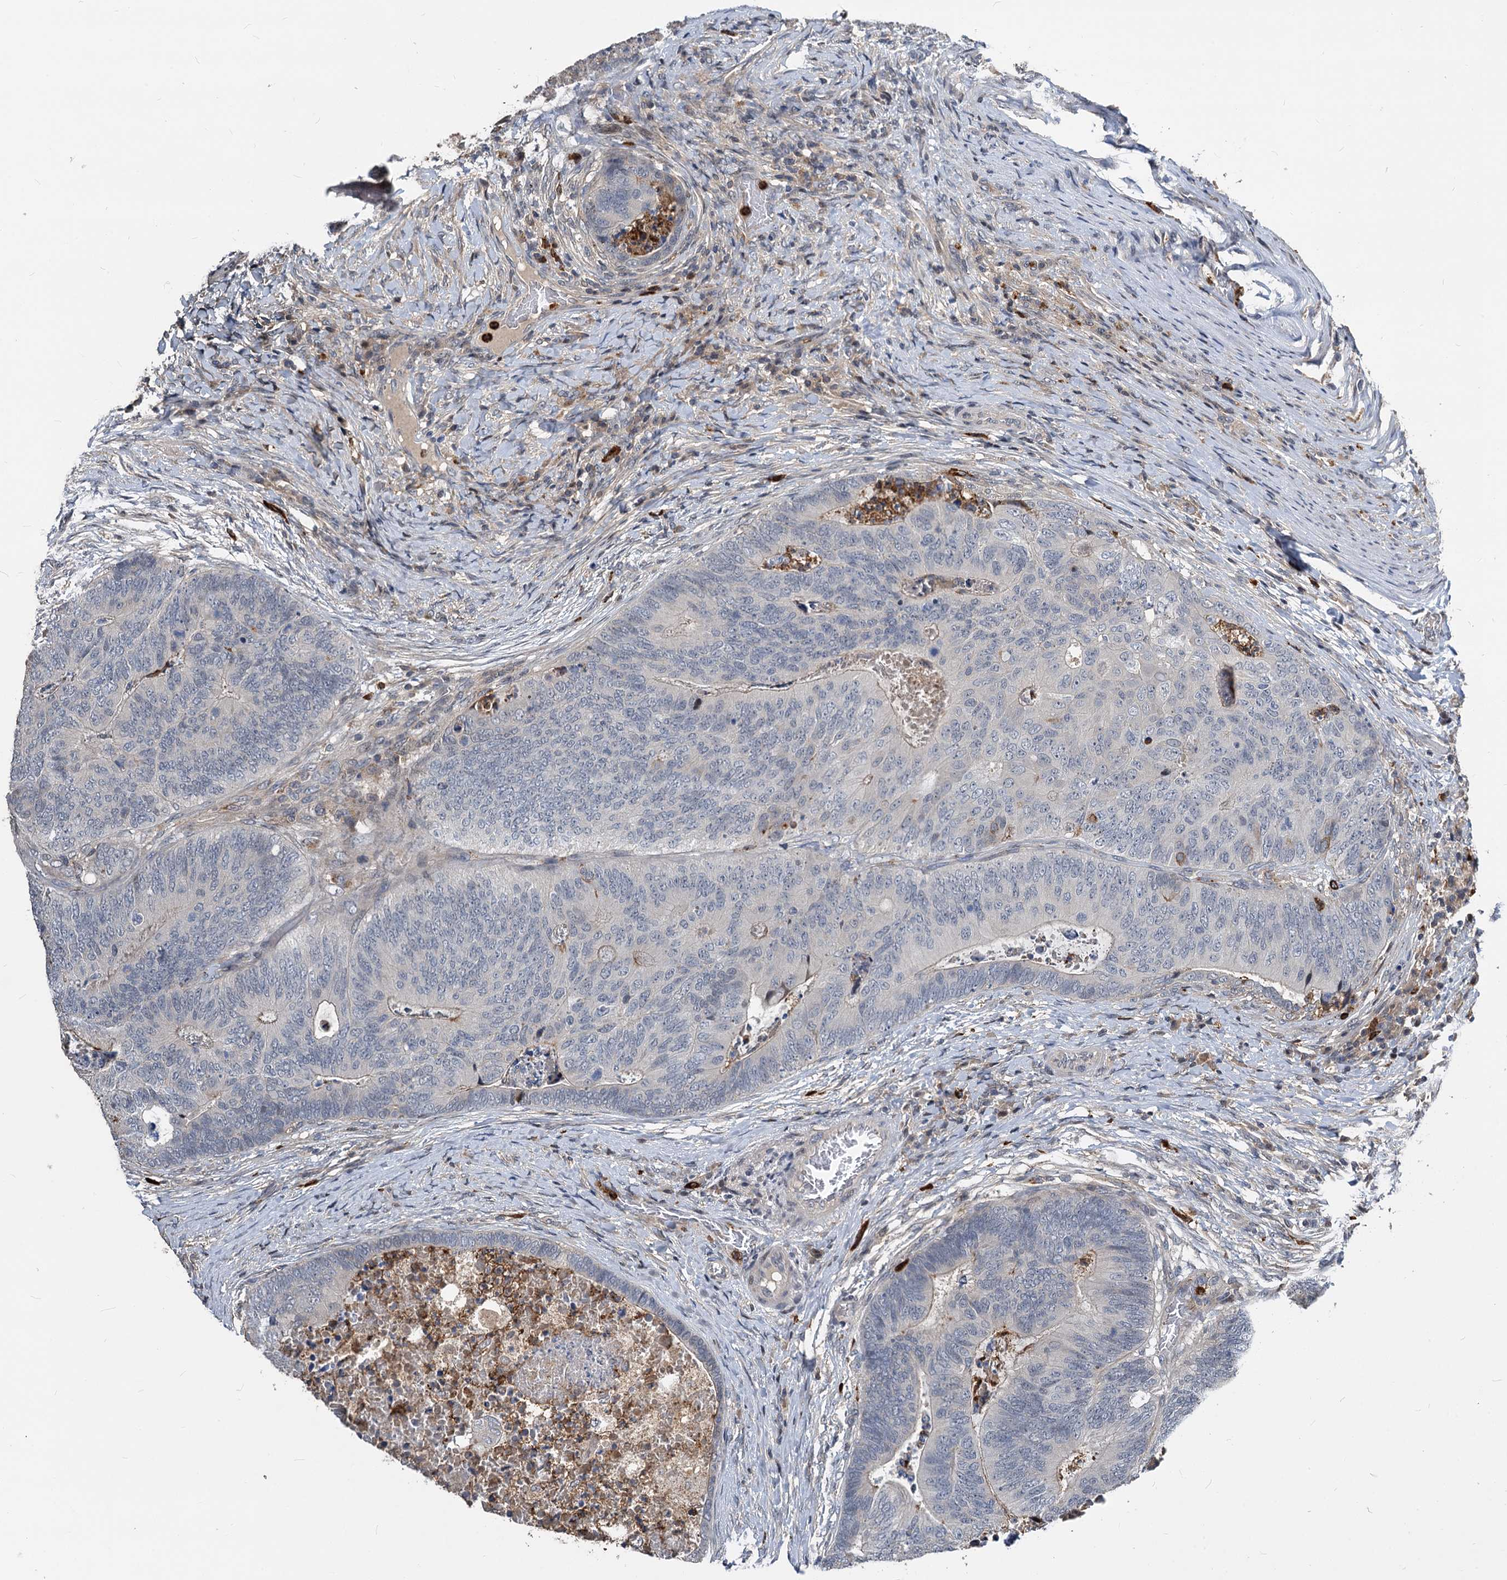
{"staining": {"intensity": "negative", "quantity": "none", "location": "none"}, "tissue": "colorectal cancer", "cell_type": "Tumor cells", "image_type": "cancer", "snomed": [{"axis": "morphology", "description": "Adenocarcinoma, NOS"}, {"axis": "topography", "description": "Colon"}], "caption": "This is an immunohistochemistry (IHC) photomicrograph of colorectal adenocarcinoma. There is no staining in tumor cells.", "gene": "ATG101", "patient": {"sex": "female", "age": 67}}